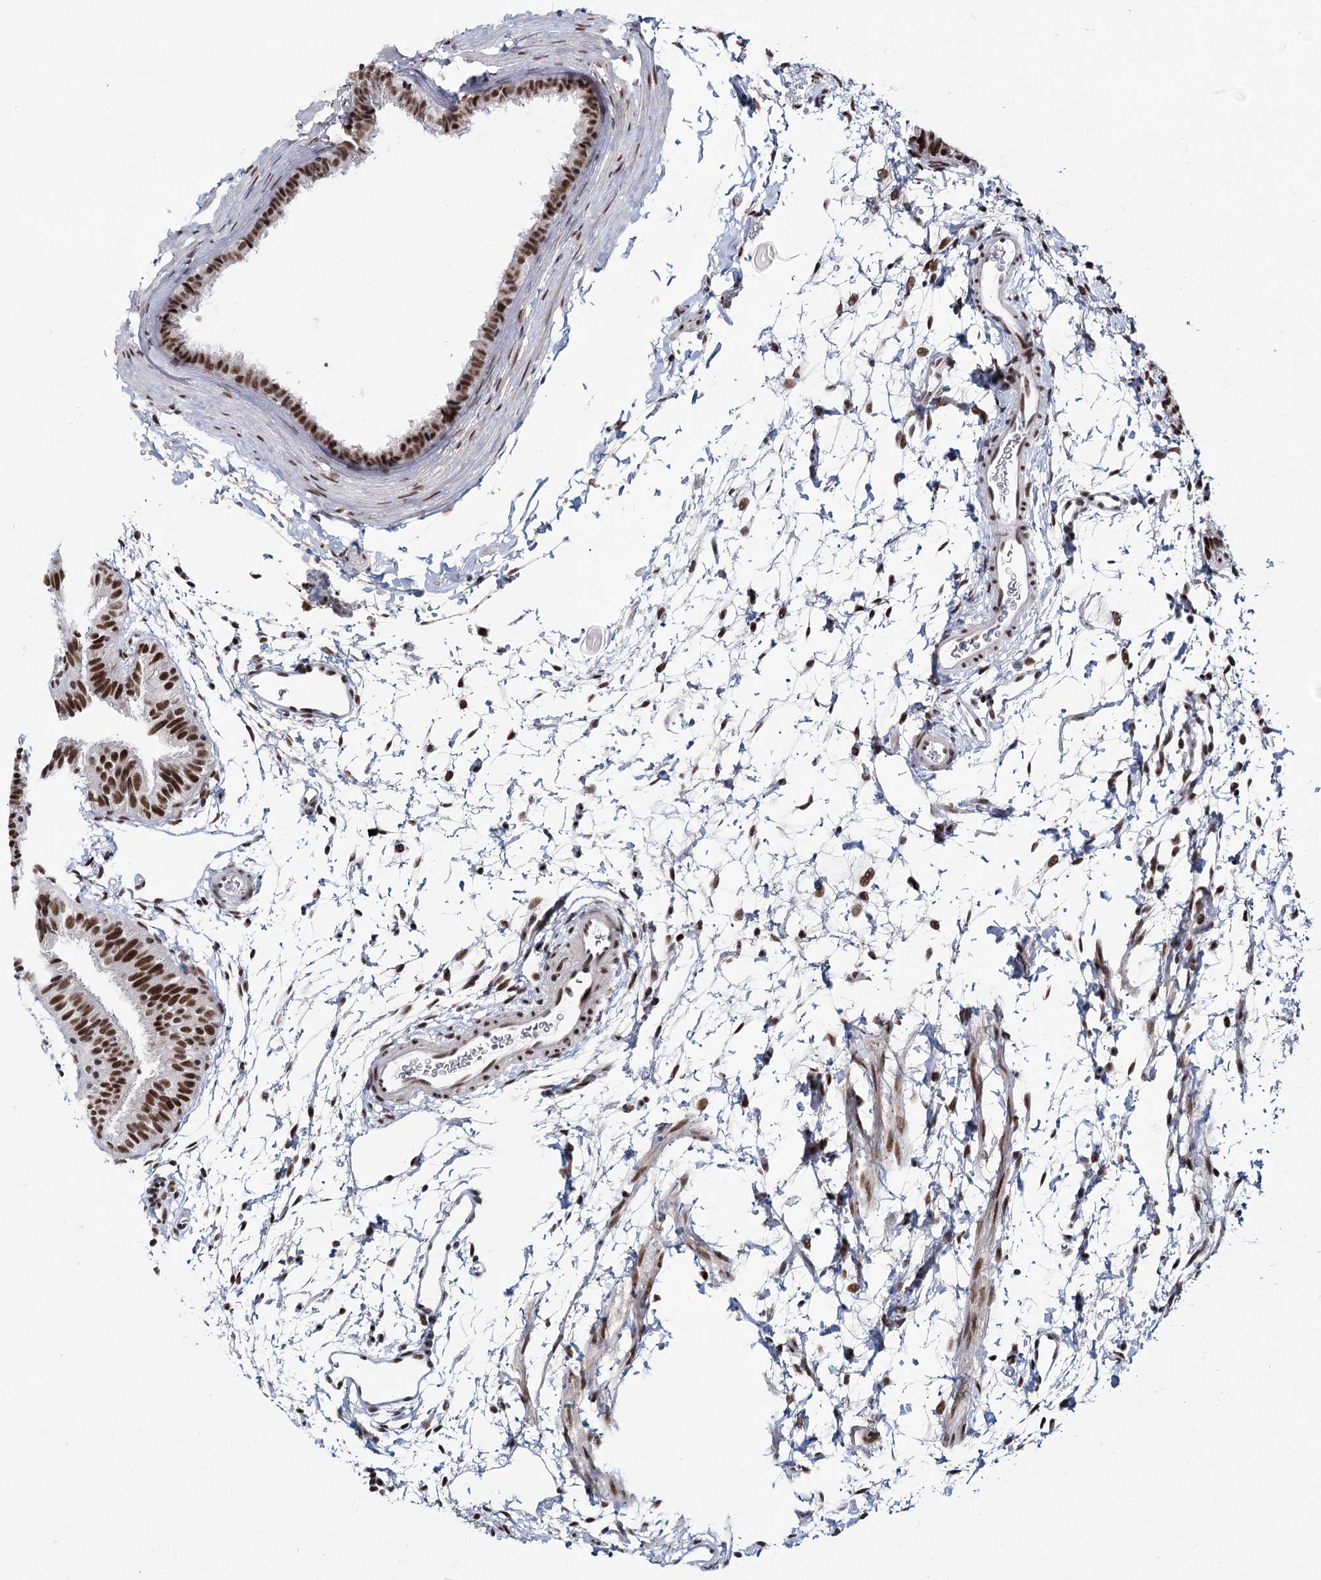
{"staining": {"intensity": "strong", "quantity": ">75%", "location": "nuclear"}, "tissue": "fallopian tube", "cell_type": "Glandular cells", "image_type": "normal", "snomed": [{"axis": "morphology", "description": "Normal tissue, NOS"}, {"axis": "topography", "description": "Fallopian tube"}], "caption": "Glandular cells display high levels of strong nuclear staining in about >75% of cells in normal human fallopian tube. The protein is shown in brown color, while the nuclei are stained blue.", "gene": "SCAF8", "patient": {"sex": "female", "age": 35}}